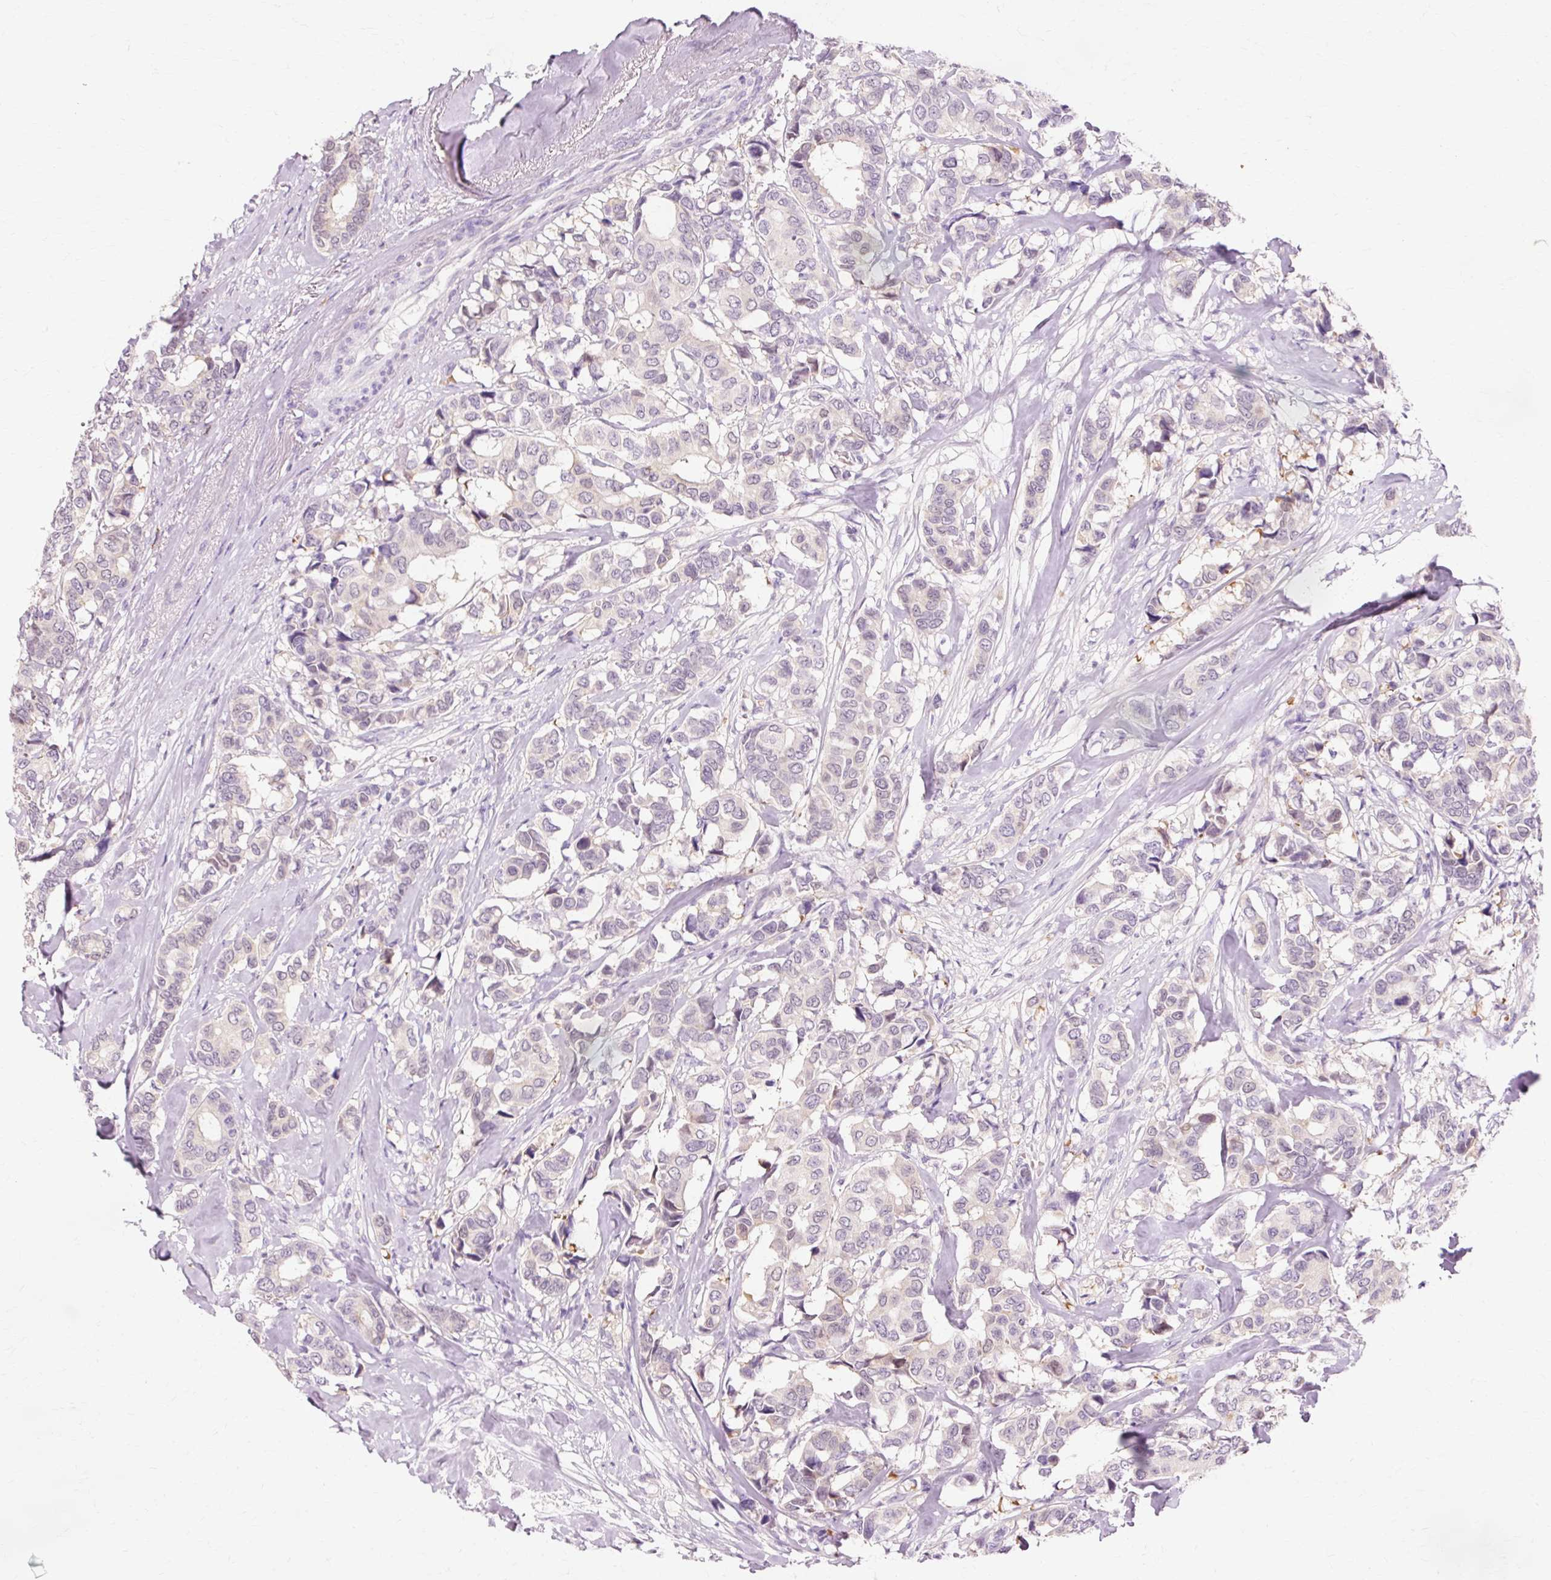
{"staining": {"intensity": "weak", "quantity": "<25%", "location": "cytoplasmic/membranous,nuclear"}, "tissue": "breast cancer", "cell_type": "Tumor cells", "image_type": "cancer", "snomed": [{"axis": "morphology", "description": "Duct carcinoma"}, {"axis": "topography", "description": "Breast"}], "caption": "Infiltrating ductal carcinoma (breast) was stained to show a protein in brown. There is no significant positivity in tumor cells. The staining is performed using DAB brown chromogen with nuclei counter-stained in using hematoxylin.", "gene": "VN1R2", "patient": {"sex": "female", "age": 87}}